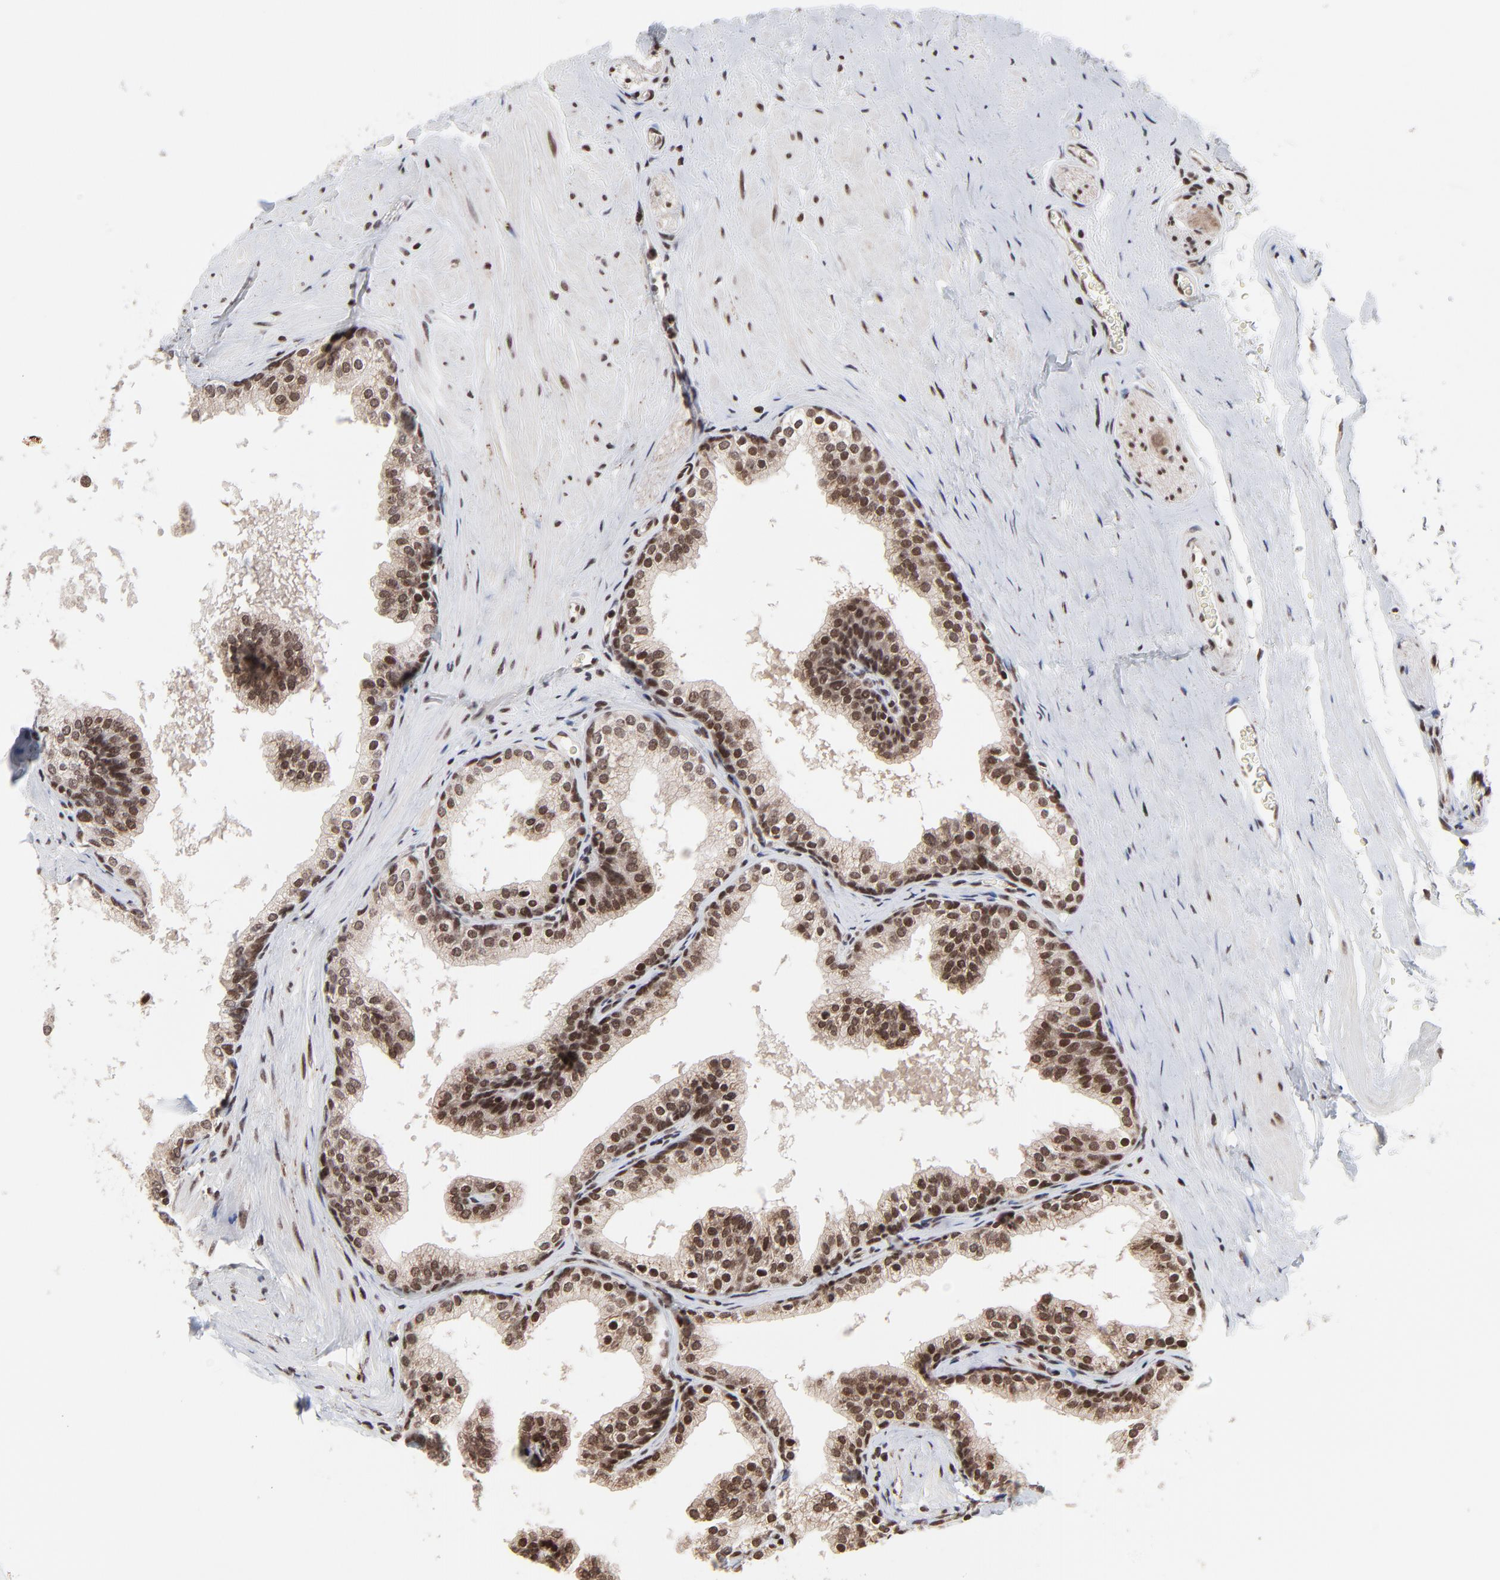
{"staining": {"intensity": "moderate", "quantity": ">75%", "location": "nuclear"}, "tissue": "prostate", "cell_type": "Glandular cells", "image_type": "normal", "snomed": [{"axis": "morphology", "description": "Normal tissue, NOS"}, {"axis": "topography", "description": "Prostate"}], "caption": "Protein analysis of benign prostate shows moderate nuclear expression in approximately >75% of glandular cells.", "gene": "ZNF777", "patient": {"sex": "male", "age": 60}}